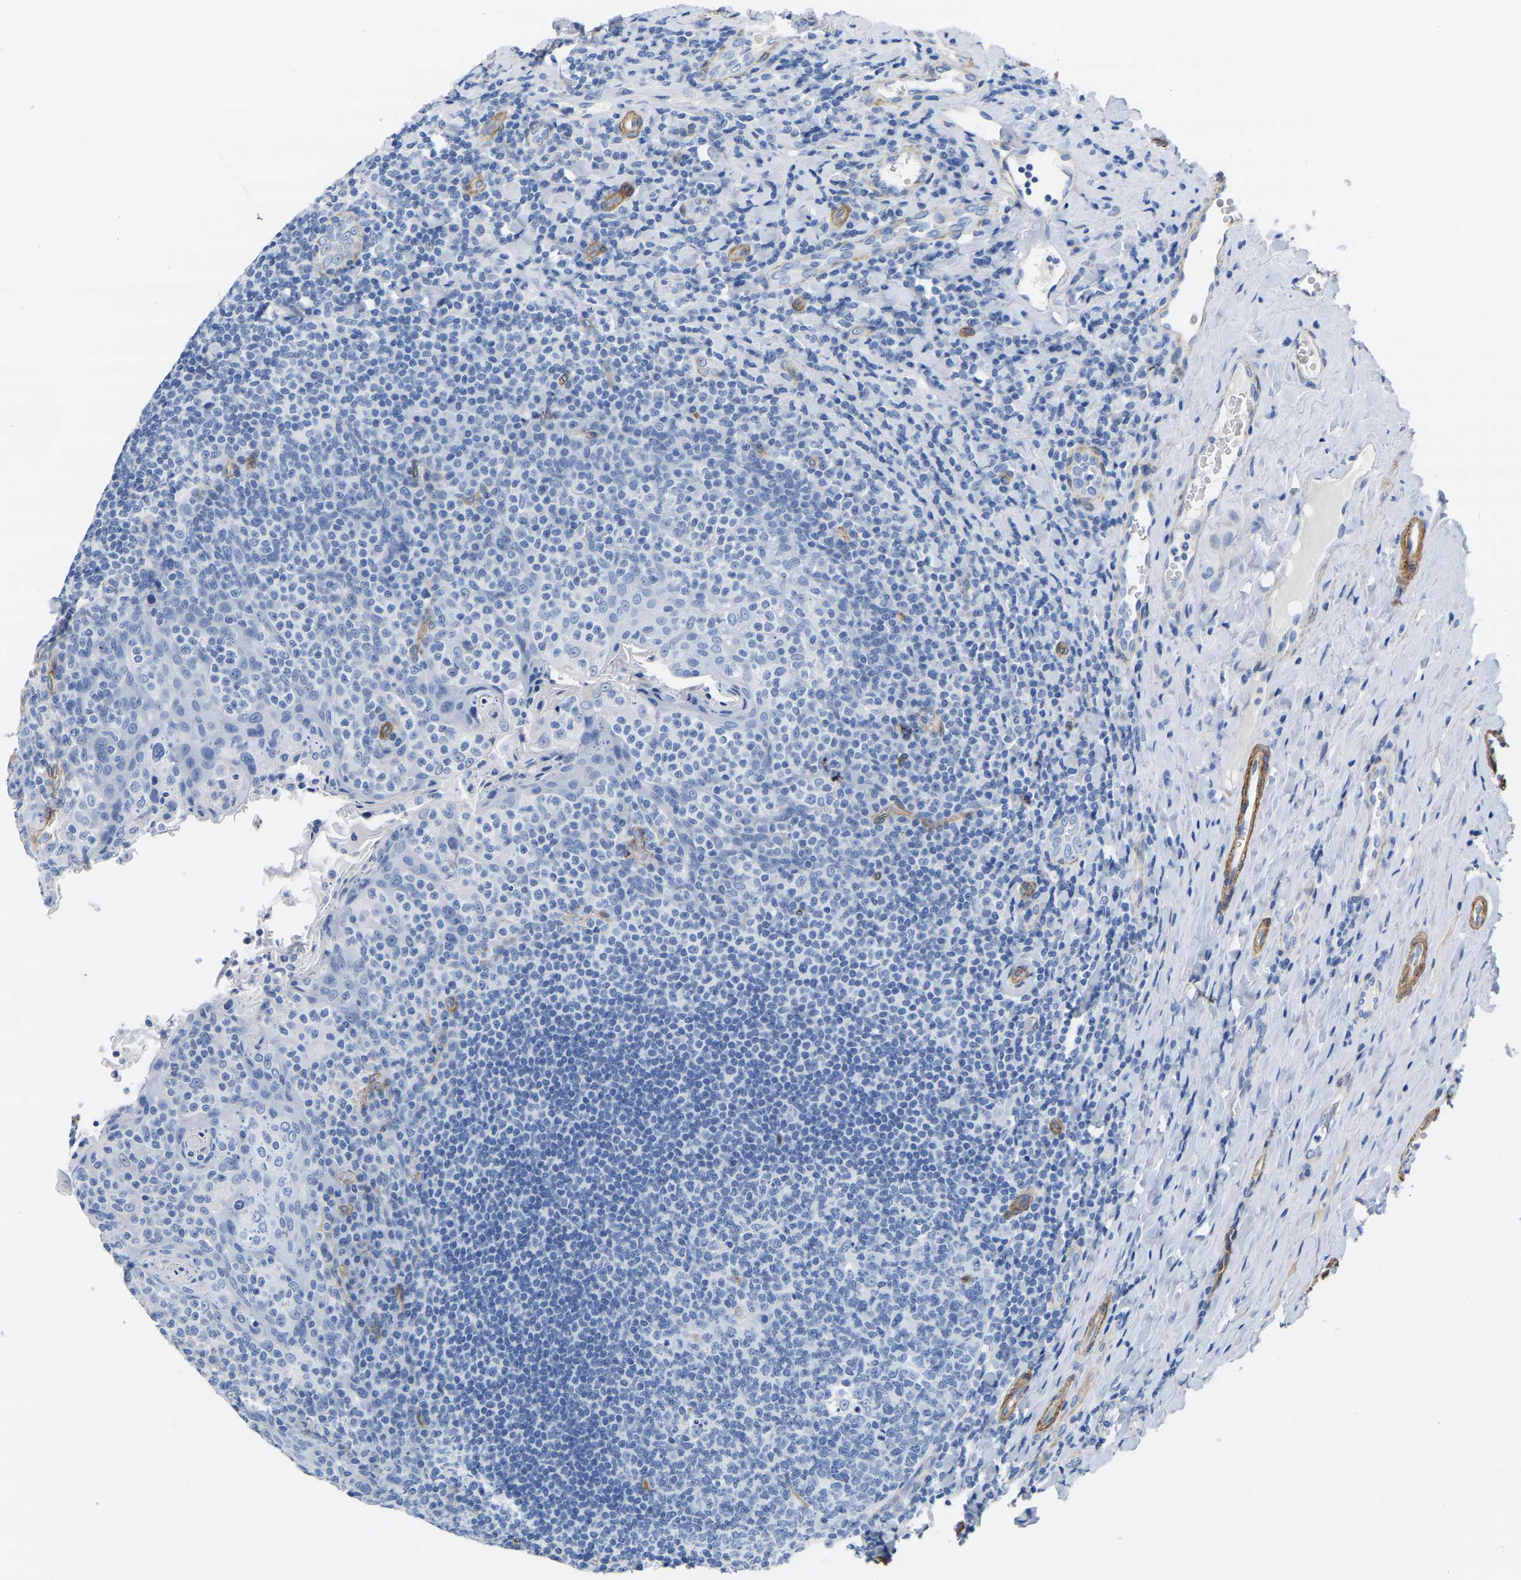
{"staining": {"intensity": "negative", "quantity": "none", "location": "none"}, "tissue": "tonsil", "cell_type": "Germinal center cells", "image_type": "normal", "snomed": [{"axis": "morphology", "description": "Normal tissue, NOS"}, {"axis": "topography", "description": "Tonsil"}], "caption": "This is a photomicrograph of immunohistochemistry staining of unremarkable tonsil, which shows no positivity in germinal center cells.", "gene": "SLC45A3", "patient": {"sex": "male", "age": 17}}